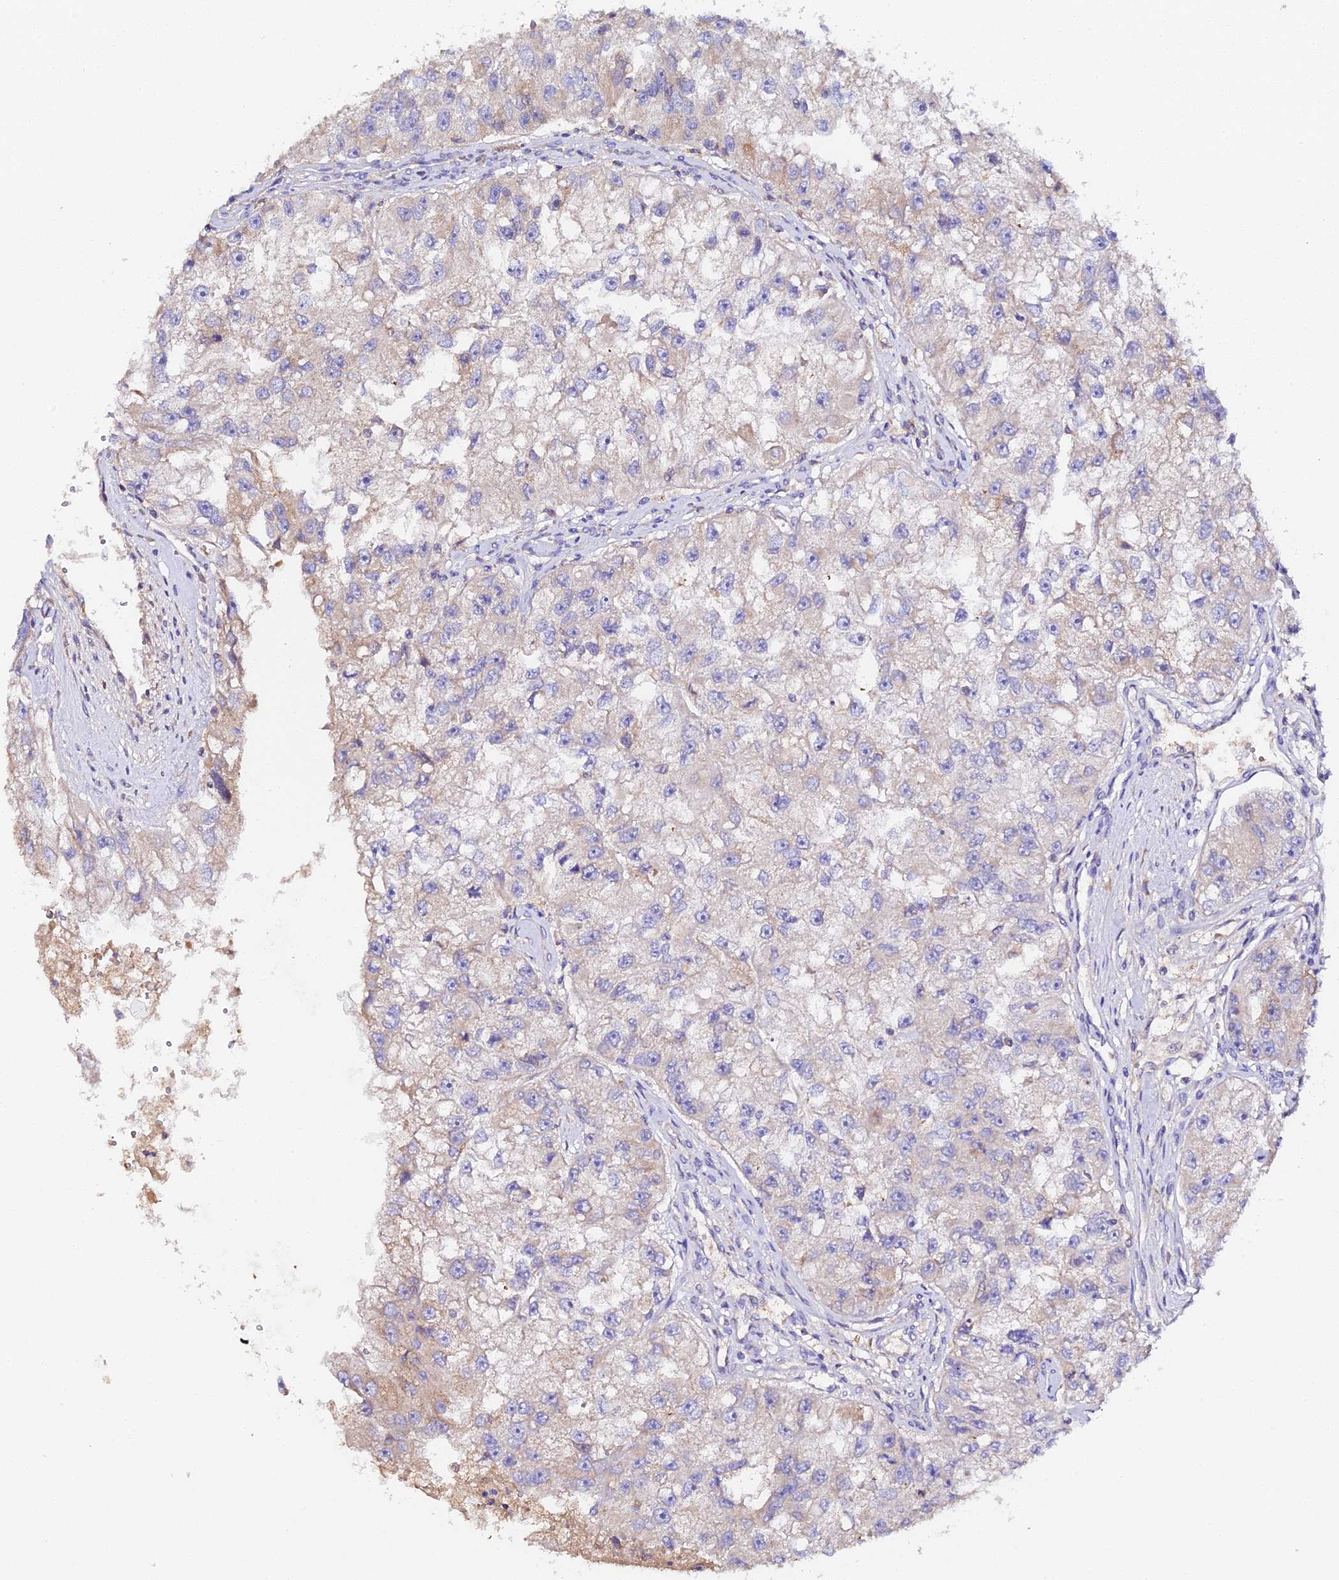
{"staining": {"intensity": "negative", "quantity": "none", "location": "none"}, "tissue": "renal cancer", "cell_type": "Tumor cells", "image_type": "cancer", "snomed": [{"axis": "morphology", "description": "Adenocarcinoma, NOS"}, {"axis": "topography", "description": "Kidney"}], "caption": "DAB (3,3'-diaminobenzidine) immunohistochemical staining of renal cancer shows no significant staining in tumor cells.", "gene": "SCX", "patient": {"sex": "male", "age": 63}}